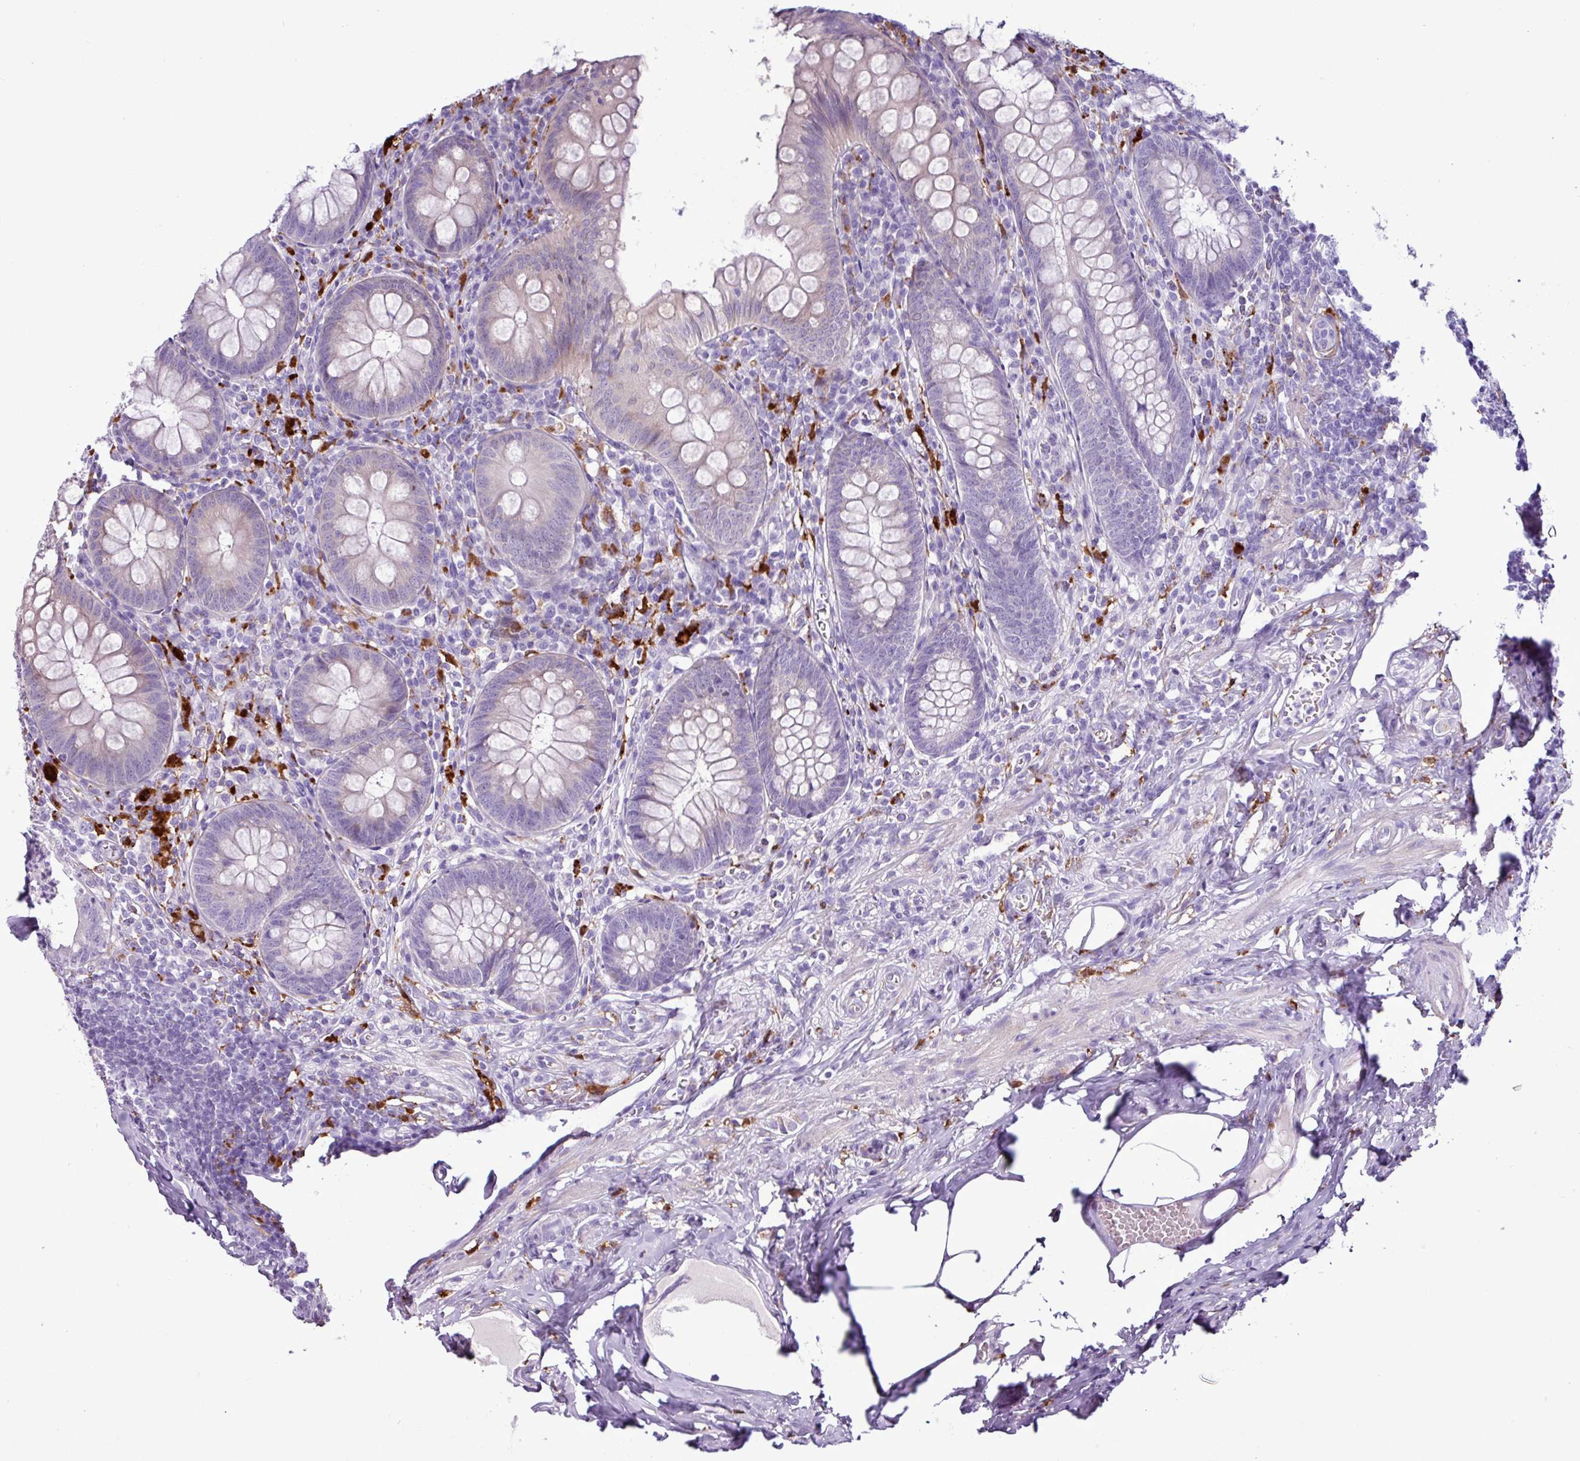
{"staining": {"intensity": "weak", "quantity": "<25%", "location": "cytoplasmic/membranous"}, "tissue": "appendix", "cell_type": "Glandular cells", "image_type": "normal", "snomed": [{"axis": "morphology", "description": "Normal tissue, NOS"}, {"axis": "topography", "description": "Appendix"}], "caption": "Immunohistochemistry of unremarkable appendix exhibits no staining in glandular cells.", "gene": "TMEM200C", "patient": {"sex": "male", "age": 56}}